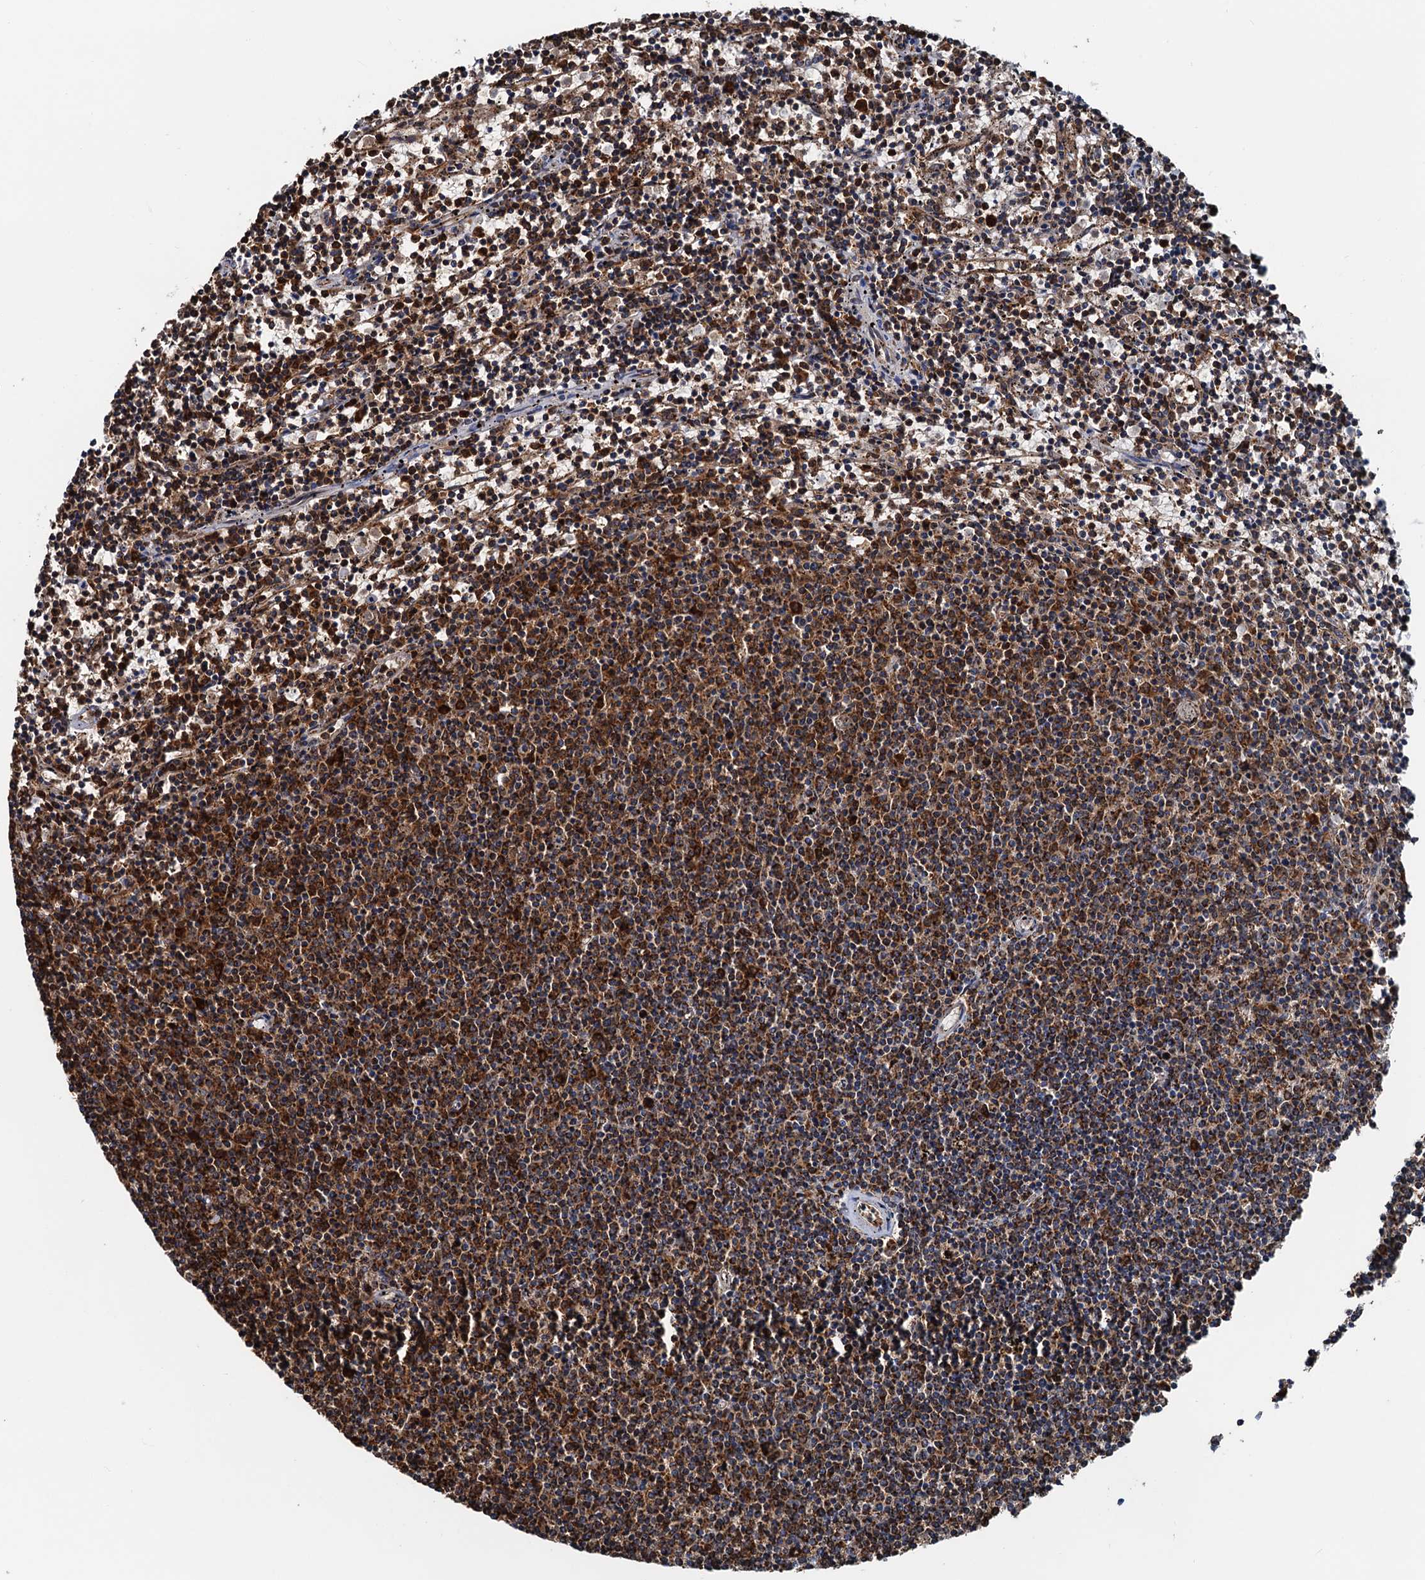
{"staining": {"intensity": "strong", "quantity": ">75%", "location": "cytoplasmic/membranous"}, "tissue": "lymphoma", "cell_type": "Tumor cells", "image_type": "cancer", "snomed": [{"axis": "morphology", "description": "Malignant lymphoma, non-Hodgkin's type, Low grade"}, {"axis": "topography", "description": "Spleen"}], "caption": "Protein expression analysis of human lymphoma reveals strong cytoplasmic/membranous staining in about >75% of tumor cells.", "gene": "AAGAB", "patient": {"sex": "female", "age": 50}}